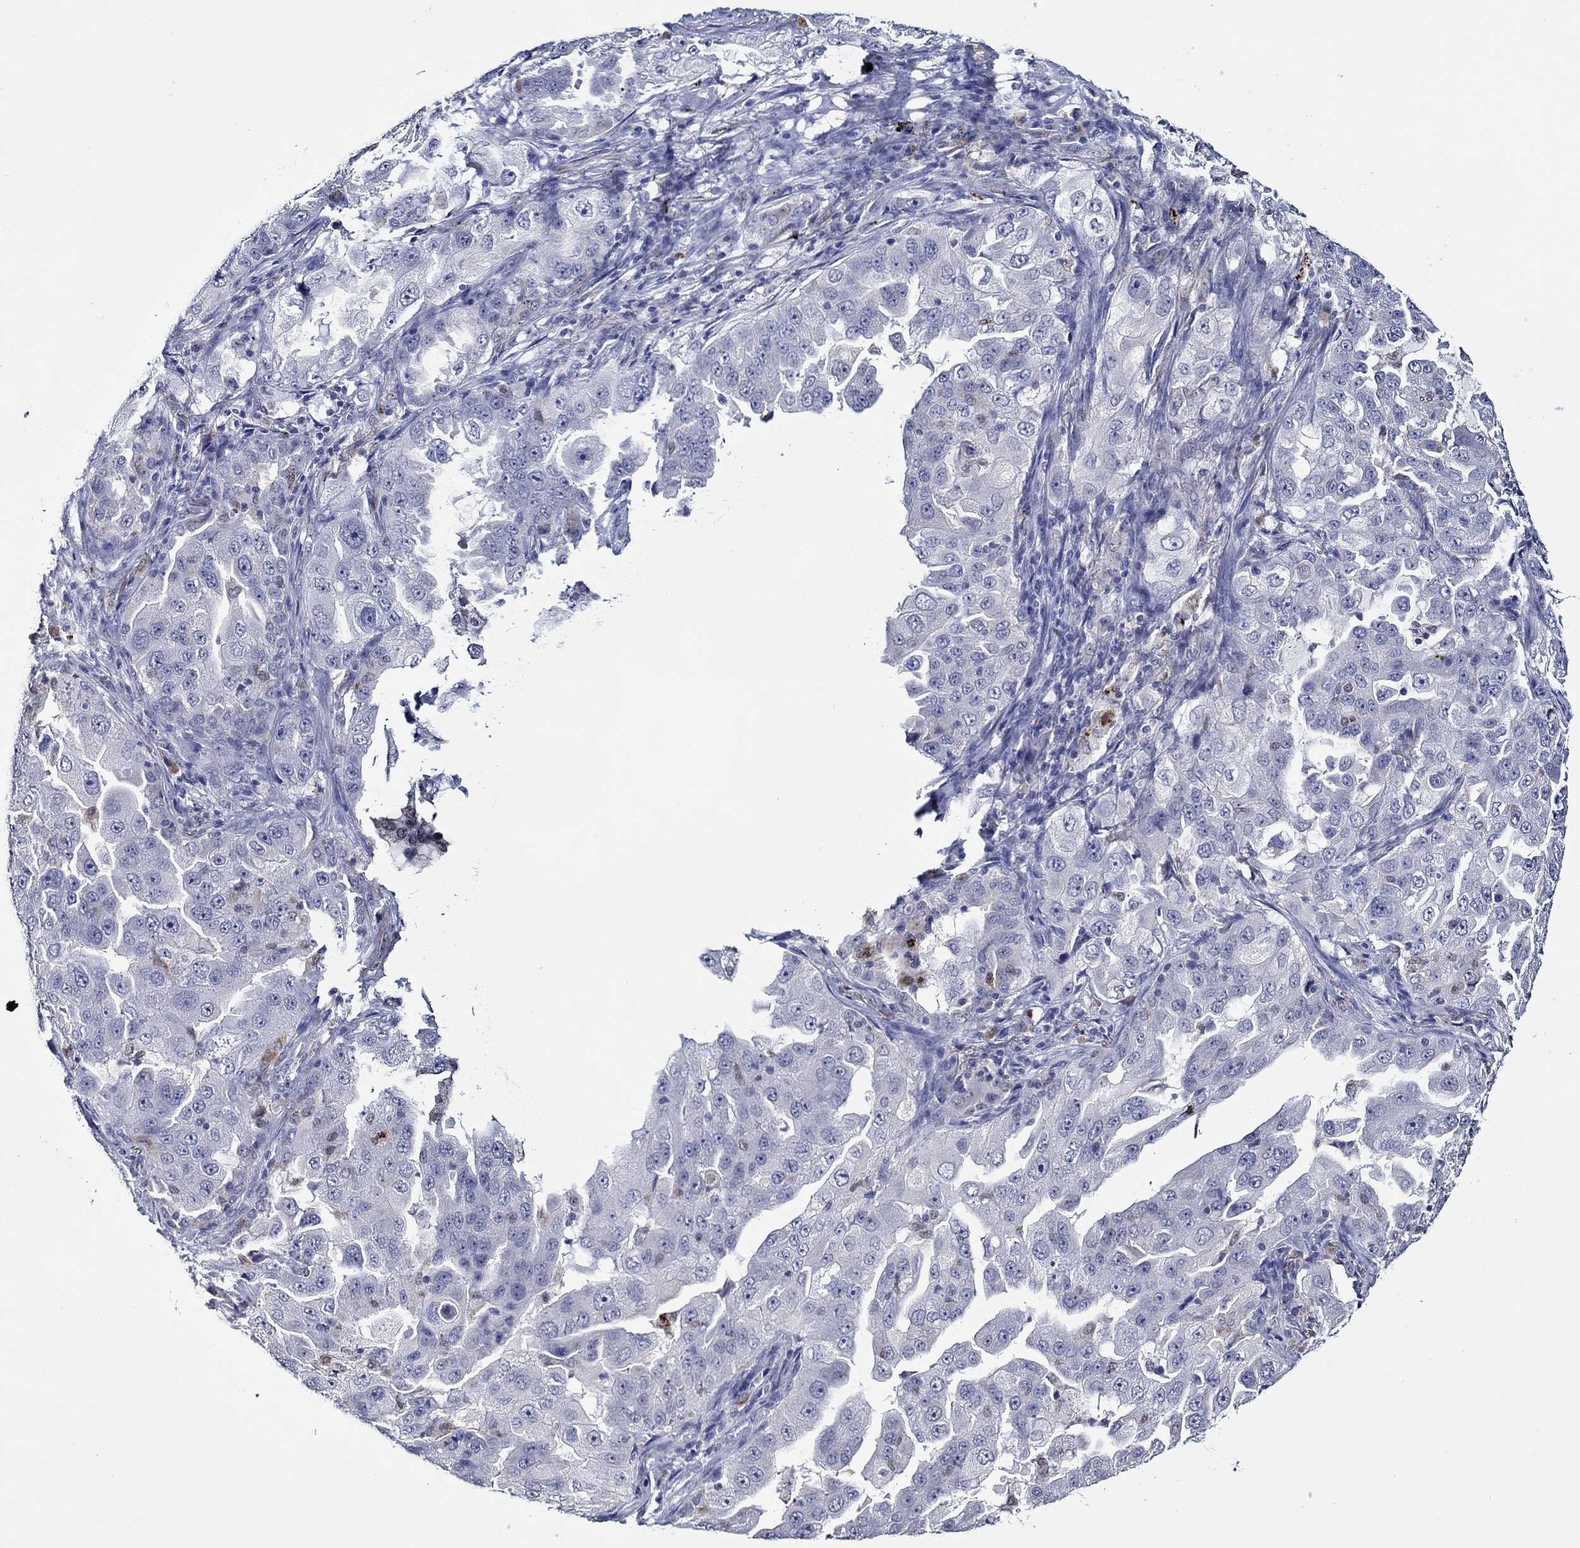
{"staining": {"intensity": "negative", "quantity": "none", "location": "none"}, "tissue": "lung cancer", "cell_type": "Tumor cells", "image_type": "cancer", "snomed": [{"axis": "morphology", "description": "Adenocarcinoma, NOS"}, {"axis": "topography", "description": "Lung"}], "caption": "DAB (3,3'-diaminobenzidine) immunohistochemical staining of lung cancer (adenocarcinoma) displays no significant staining in tumor cells.", "gene": "GATA2", "patient": {"sex": "female", "age": 61}}